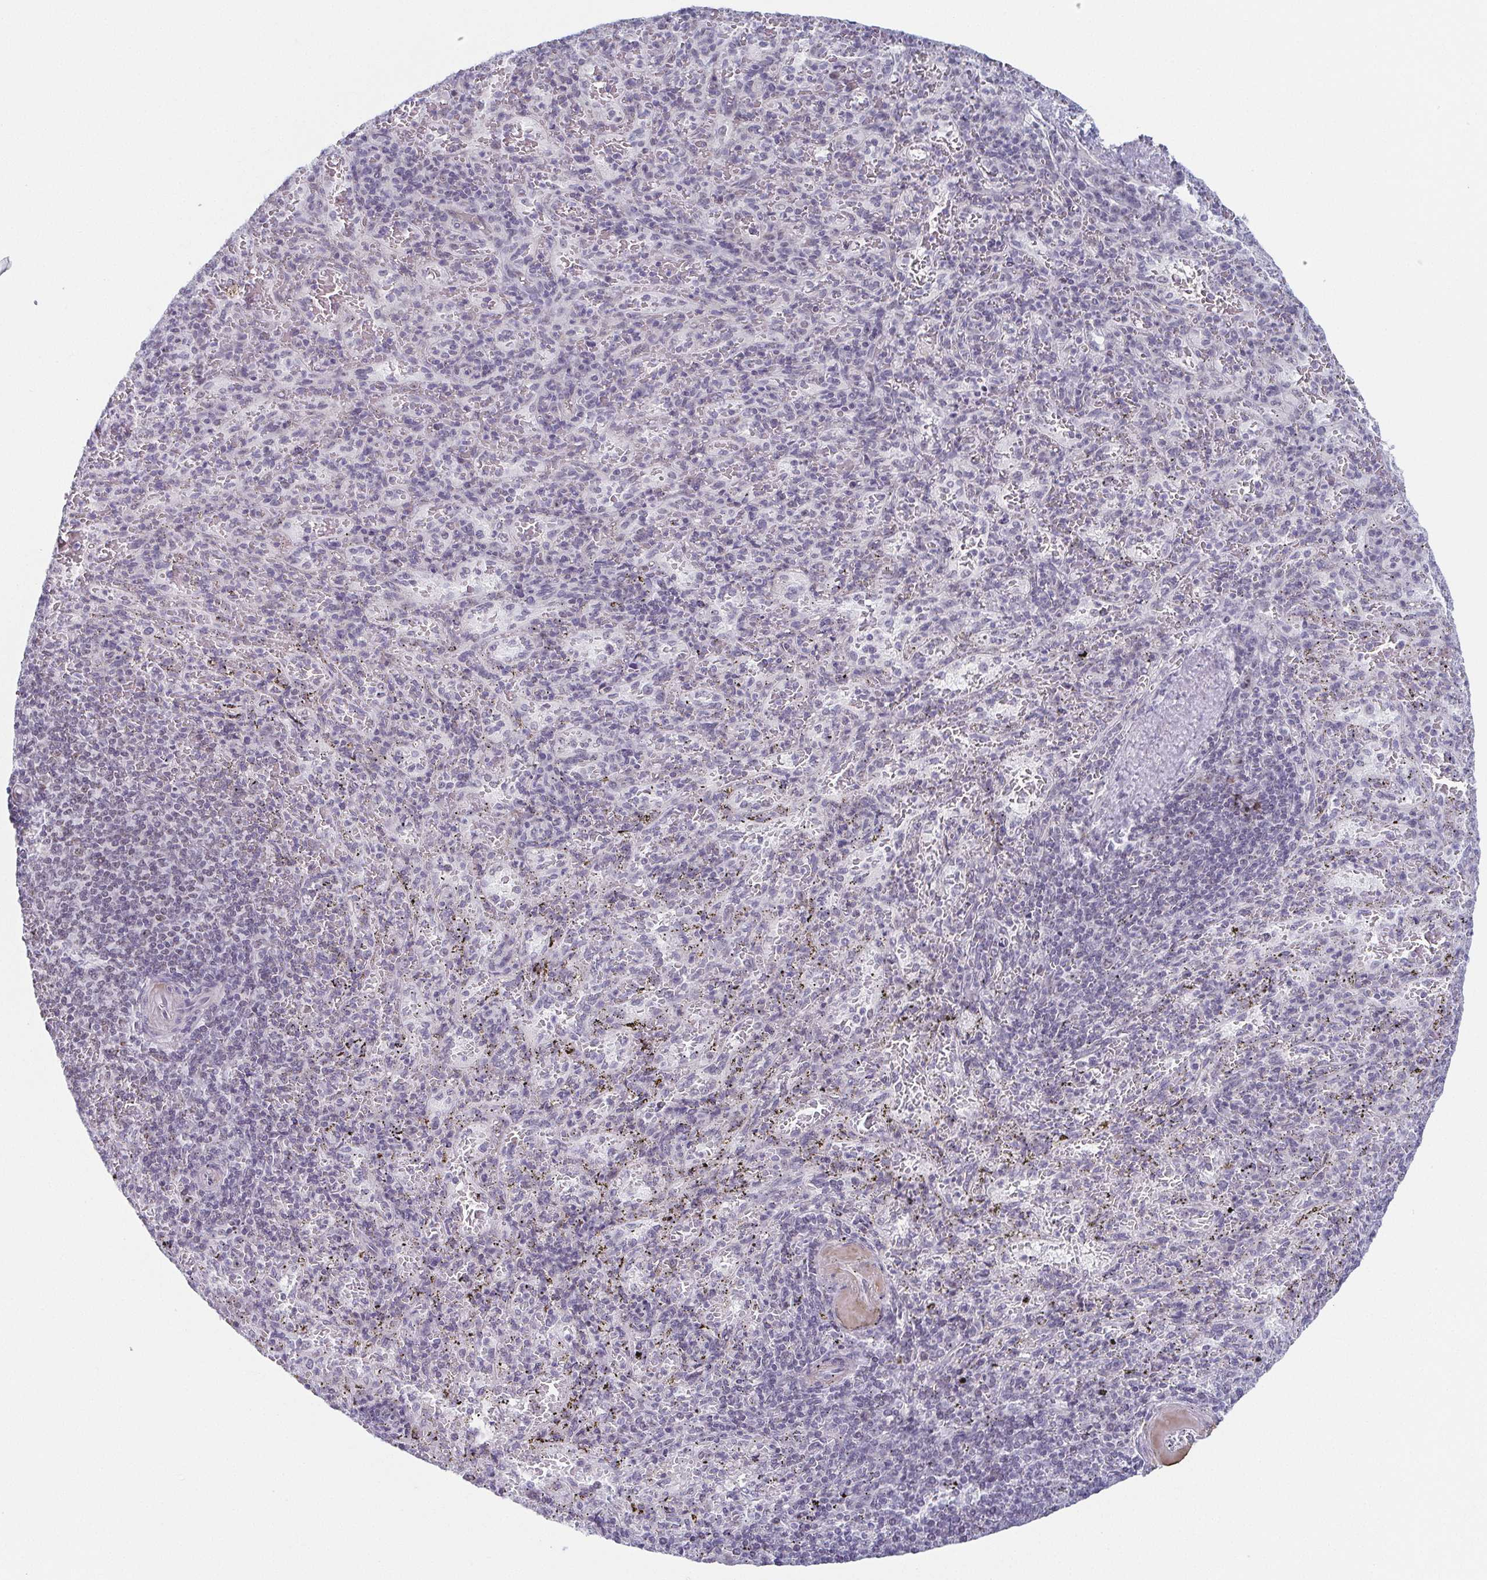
{"staining": {"intensity": "negative", "quantity": "none", "location": "none"}, "tissue": "spleen", "cell_type": "Cells in red pulp", "image_type": "normal", "snomed": [{"axis": "morphology", "description": "Normal tissue, NOS"}, {"axis": "topography", "description": "Spleen"}], "caption": "Immunohistochemistry (IHC) histopathology image of unremarkable spleen: human spleen stained with DAB (3,3'-diaminobenzidine) shows no significant protein expression in cells in red pulp.", "gene": "EXOSC7", "patient": {"sex": "male", "age": 57}}